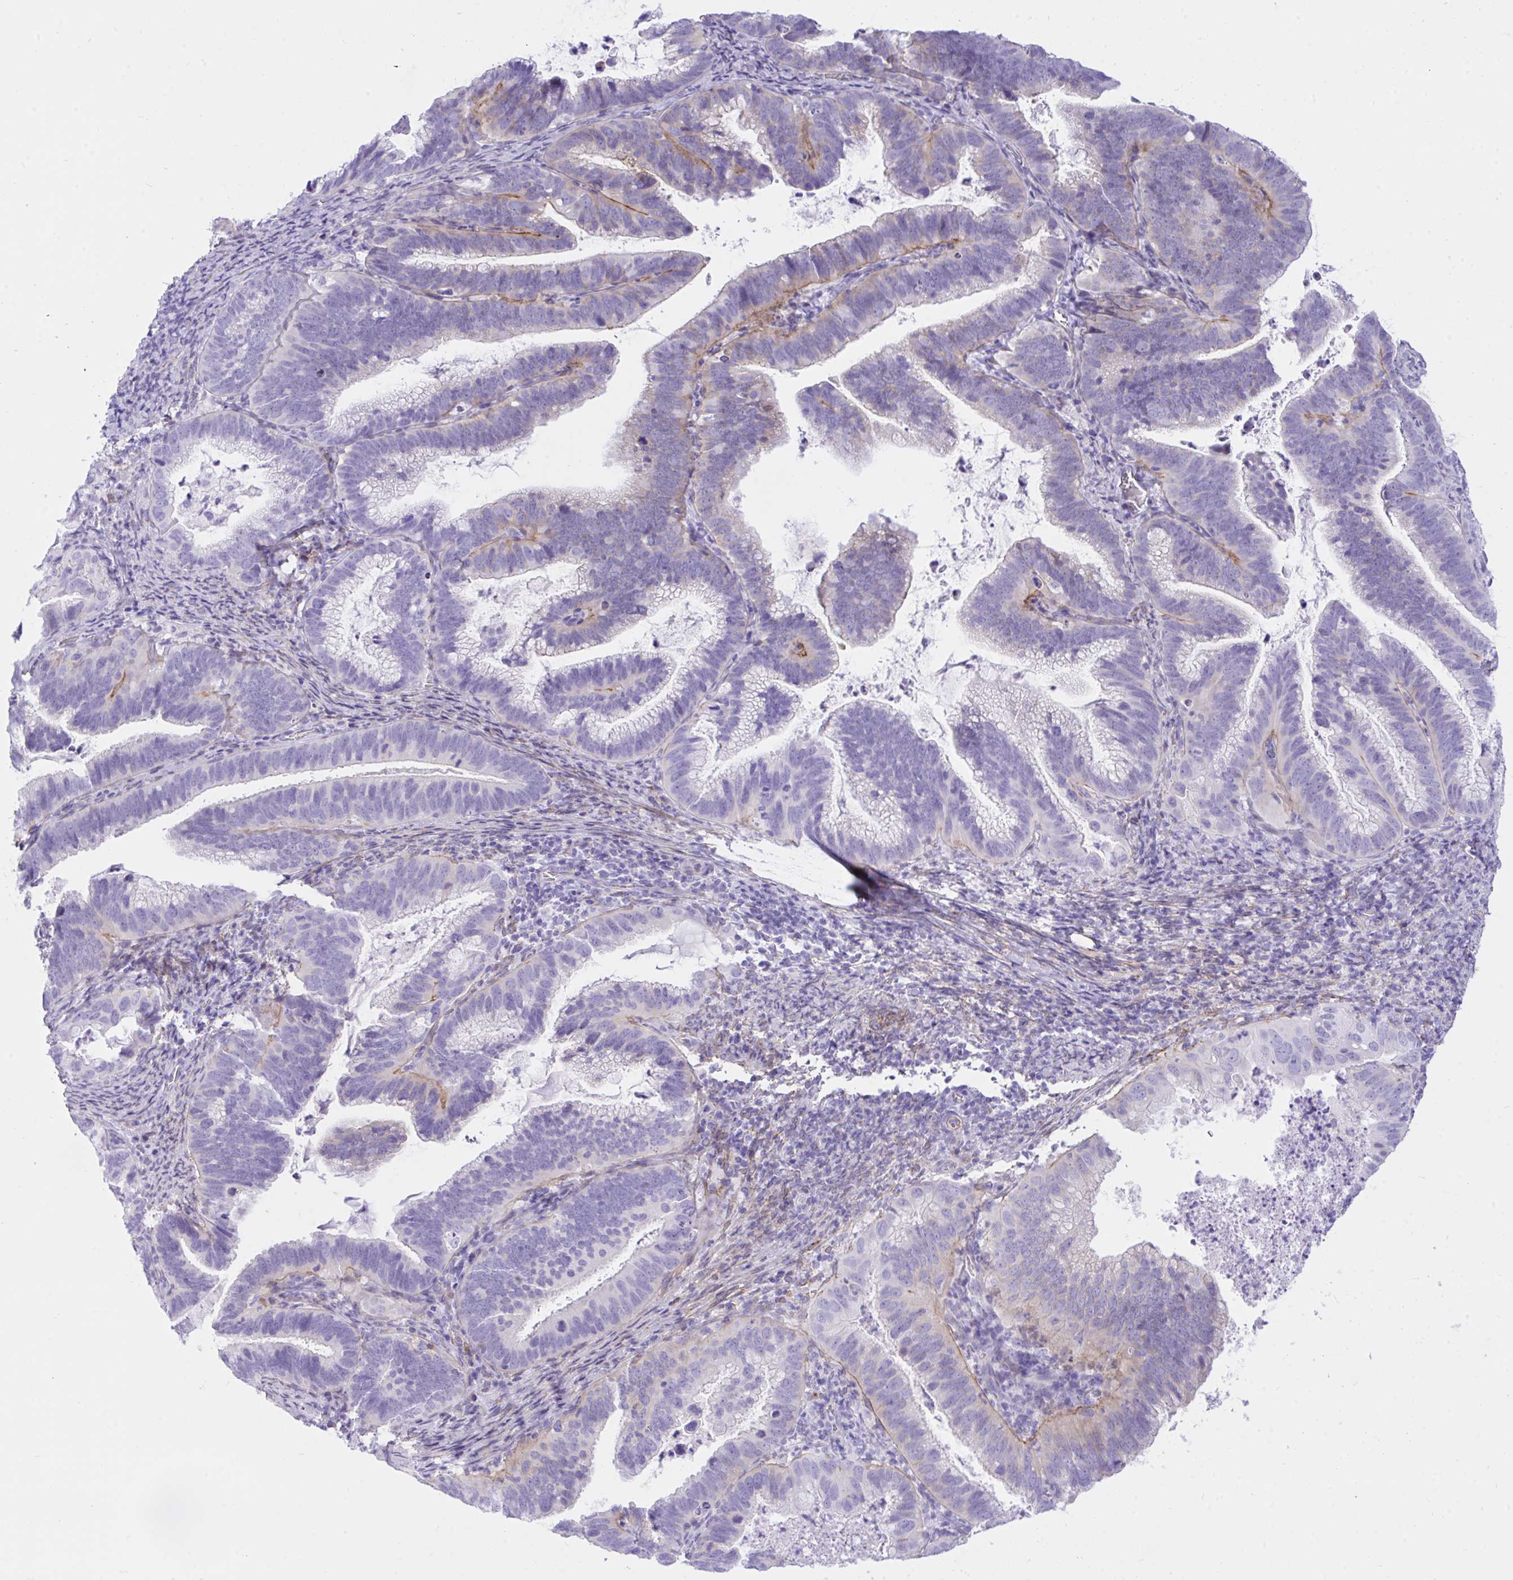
{"staining": {"intensity": "negative", "quantity": "none", "location": "none"}, "tissue": "cervical cancer", "cell_type": "Tumor cells", "image_type": "cancer", "snomed": [{"axis": "morphology", "description": "Adenocarcinoma, NOS"}, {"axis": "topography", "description": "Cervix"}], "caption": "Tumor cells show no significant expression in cervical adenocarcinoma. (DAB (3,3'-diaminobenzidine) immunohistochemistry, high magnification).", "gene": "TLN2", "patient": {"sex": "female", "age": 61}}